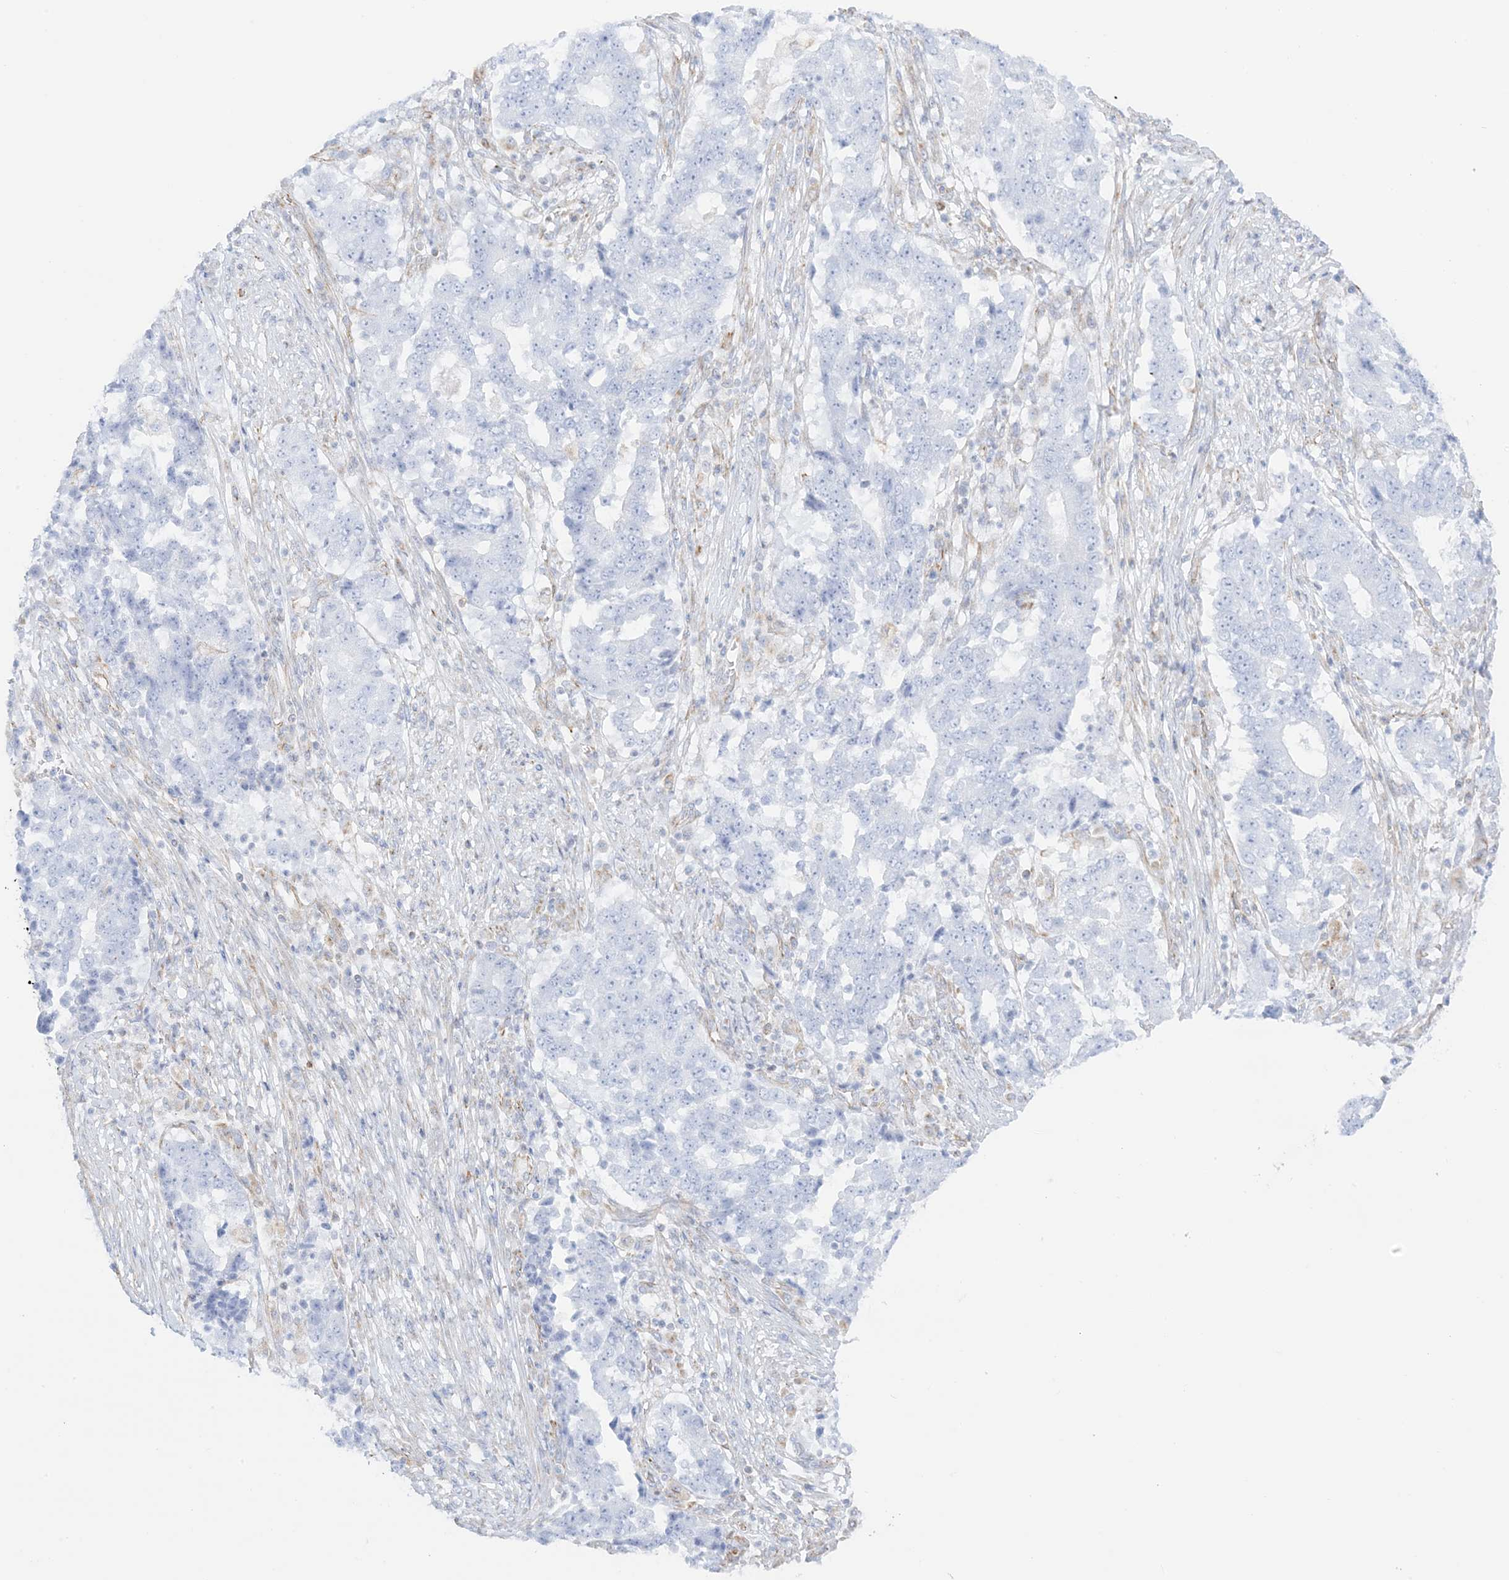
{"staining": {"intensity": "negative", "quantity": "none", "location": "none"}, "tissue": "stomach cancer", "cell_type": "Tumor cells", "image_type": "cancer", "snomed": [{"axis": "morphology", "description": "Adenocarcinoma, NOS"}, {"axis": "topography", "description": "Stomach"}], "caption": "IHC of stomach cancer shows no staining in tumor cells.", "gene": "PID1", "patient": {"sex": "male", "age": 59}}